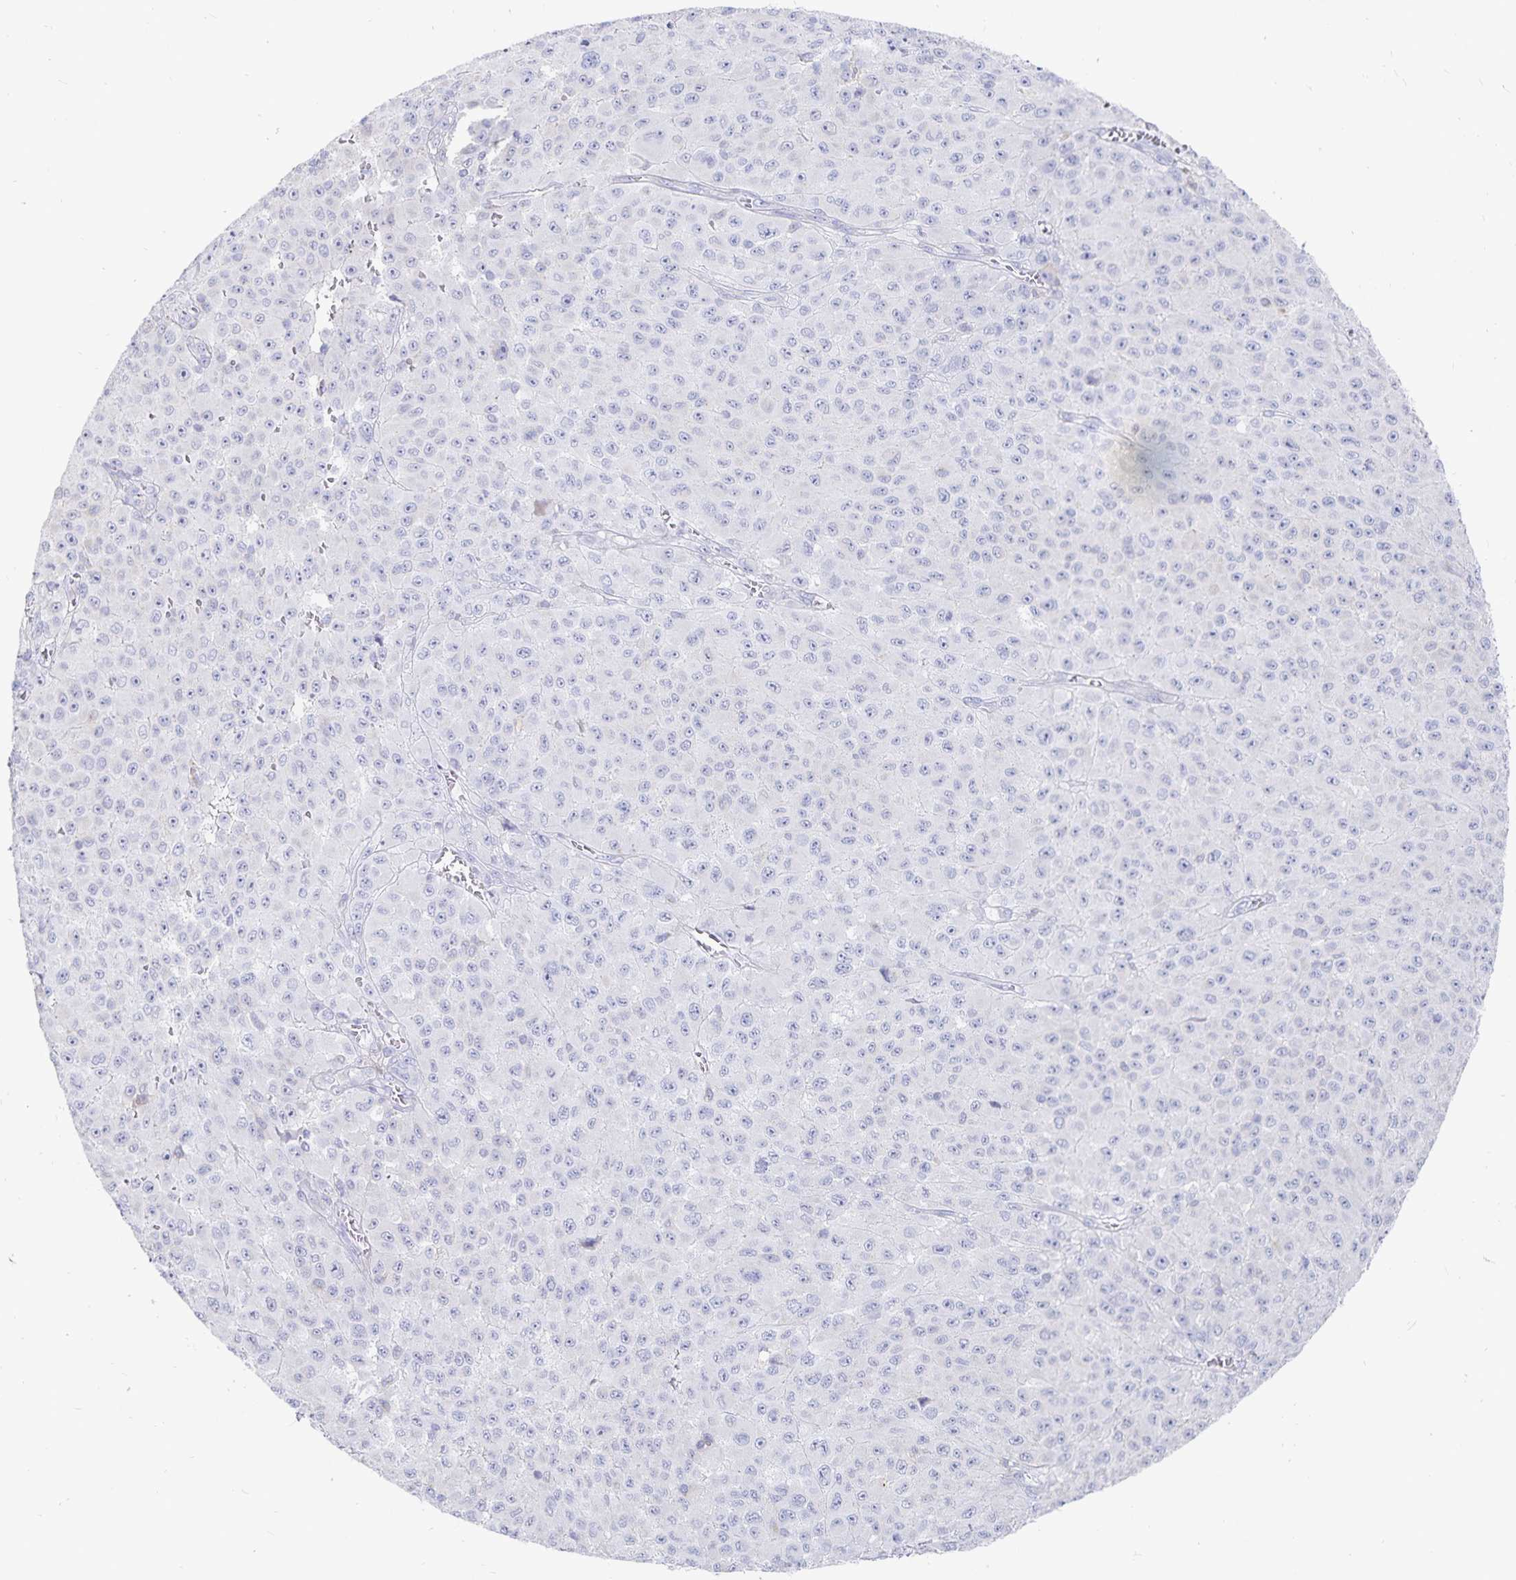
{"staining": {"intensity": "negative", "quantity": "none", "location": "none"}, "tissue": "melanoma", "cell_type": "Tumor cells", "image_type": "cancer", "snomed": [{"axis": "morphology", "description": "Malignant melanoma, NOS"}, {"axis": "topography", "description": "Skin"}], "caption": "Human malignant melanoma stained for a protein using IHC exhibits no expression in tumor cells.", "gene": "PKHD1", "patient": {"sex": "male", "age": 73}}